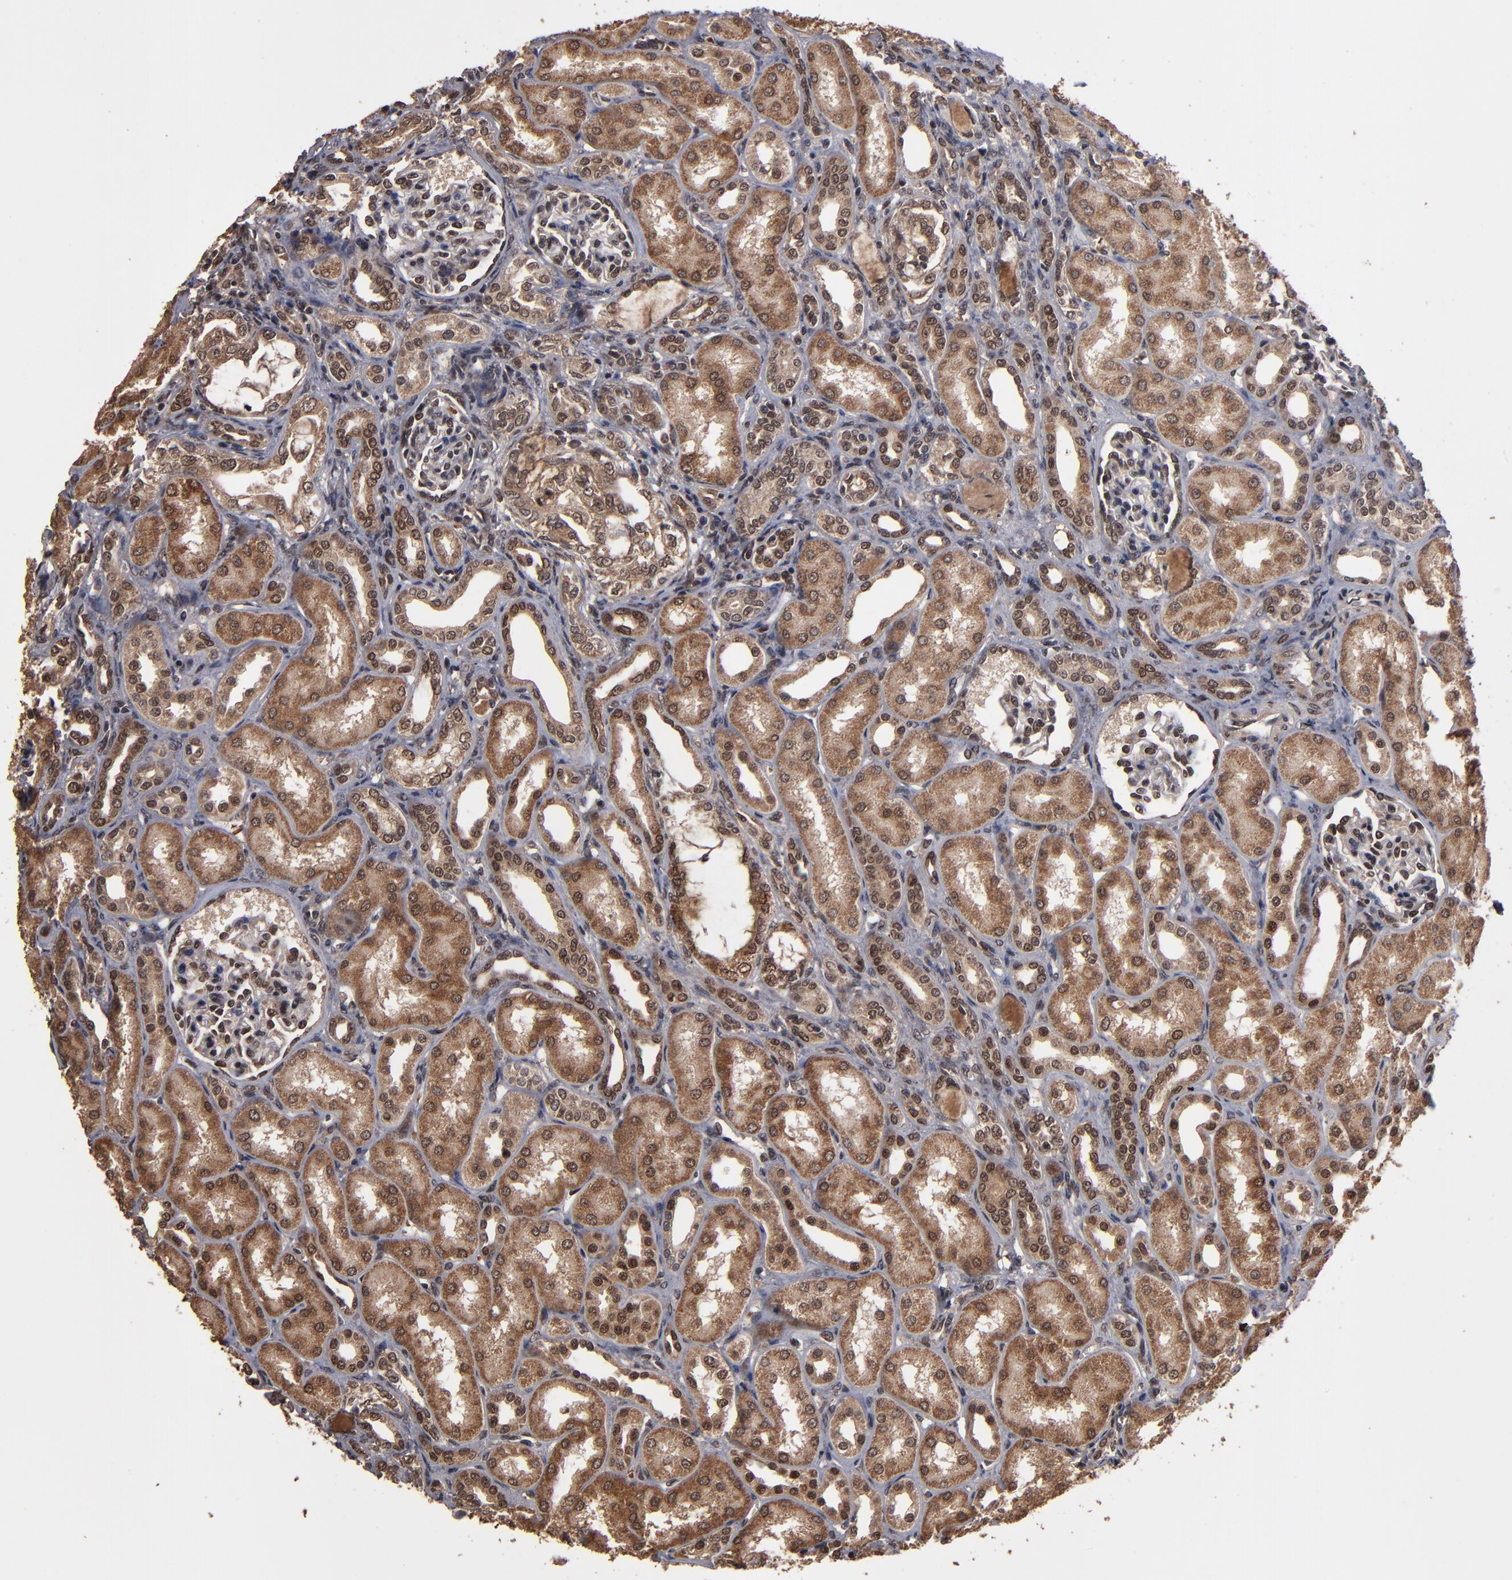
{"staining": {"intensity": "moderate", "quantity": "25%-75%", "location": "nuclear"}, "tissue": "kidney", "cell_type": "Cells in glomeruli", "image_type": "normal", "snomed": [{"axis": "morphology", "description": "Normal tissue, NOS"}, {"axis": "topography", "description": "Kidney"}], "caption": "Protein expression analysis of unremarkable human kidney reveals moderate nuclear staining in approximately 25%-75% of cells in glomeruli. (DAB (3,3'-diaminobenzidine) IHC with brightfield microscopy, high magnification).", "gene": "NXF2B", "patient": {"sex": "male", "age": 7}}